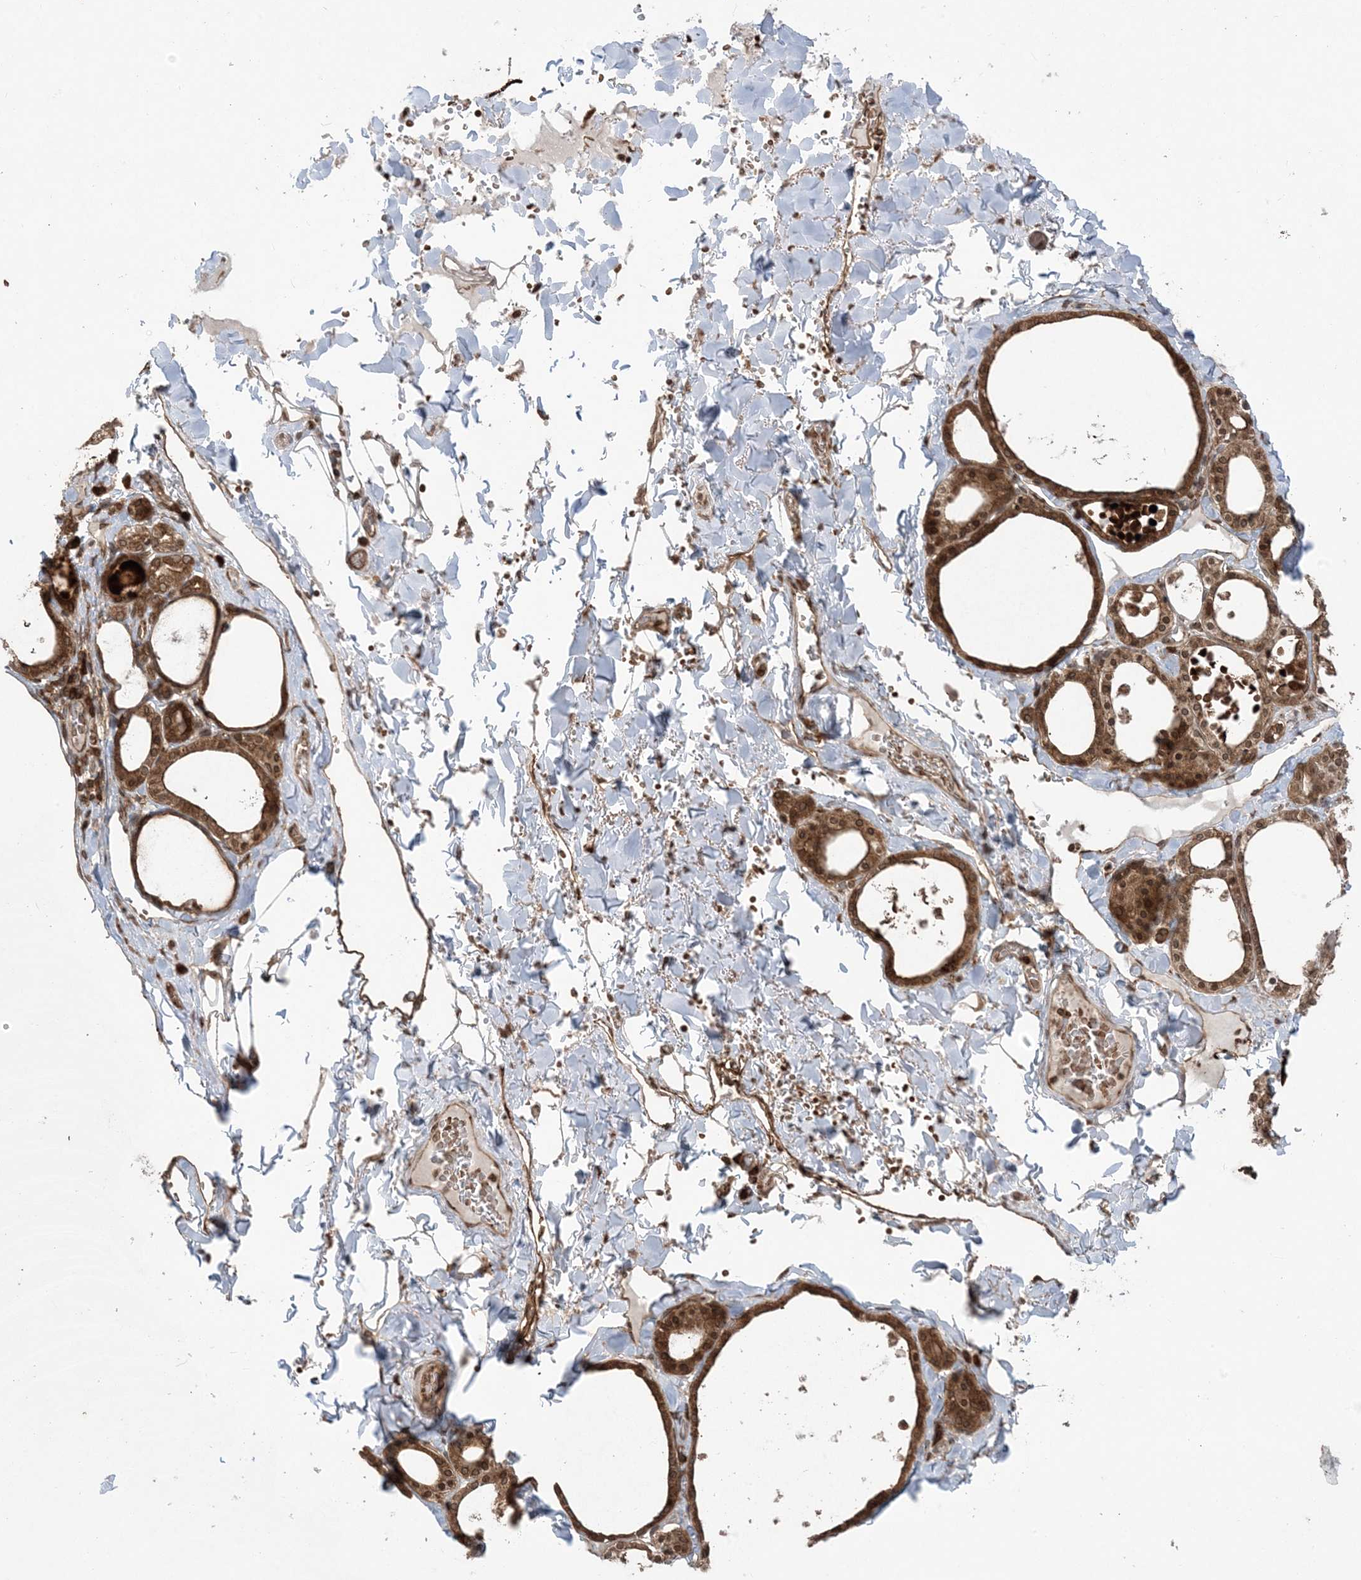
{"staining": {"intensity": "strong", "quantity": ">75%", "location": "cytoplasmic/membranous,nuclear"}, "tissue": "thyroid gland", "cell_type": "Glandular cells", "image_type": "normal", "snomed": [{"axis": "morphology", "description": "Normal tissue, NOS"}, {"axis": "topography", "description": "Thyroid gland"}], "caption": "An IHC image of normal tissue is shown. Protein staining in brown shows strong cytoplasmic/membranous,nuclear positivity in thyroid gland within glandular cells.", "gene": "DDX19B", "patient": {"sex": "male", "age": 56}}